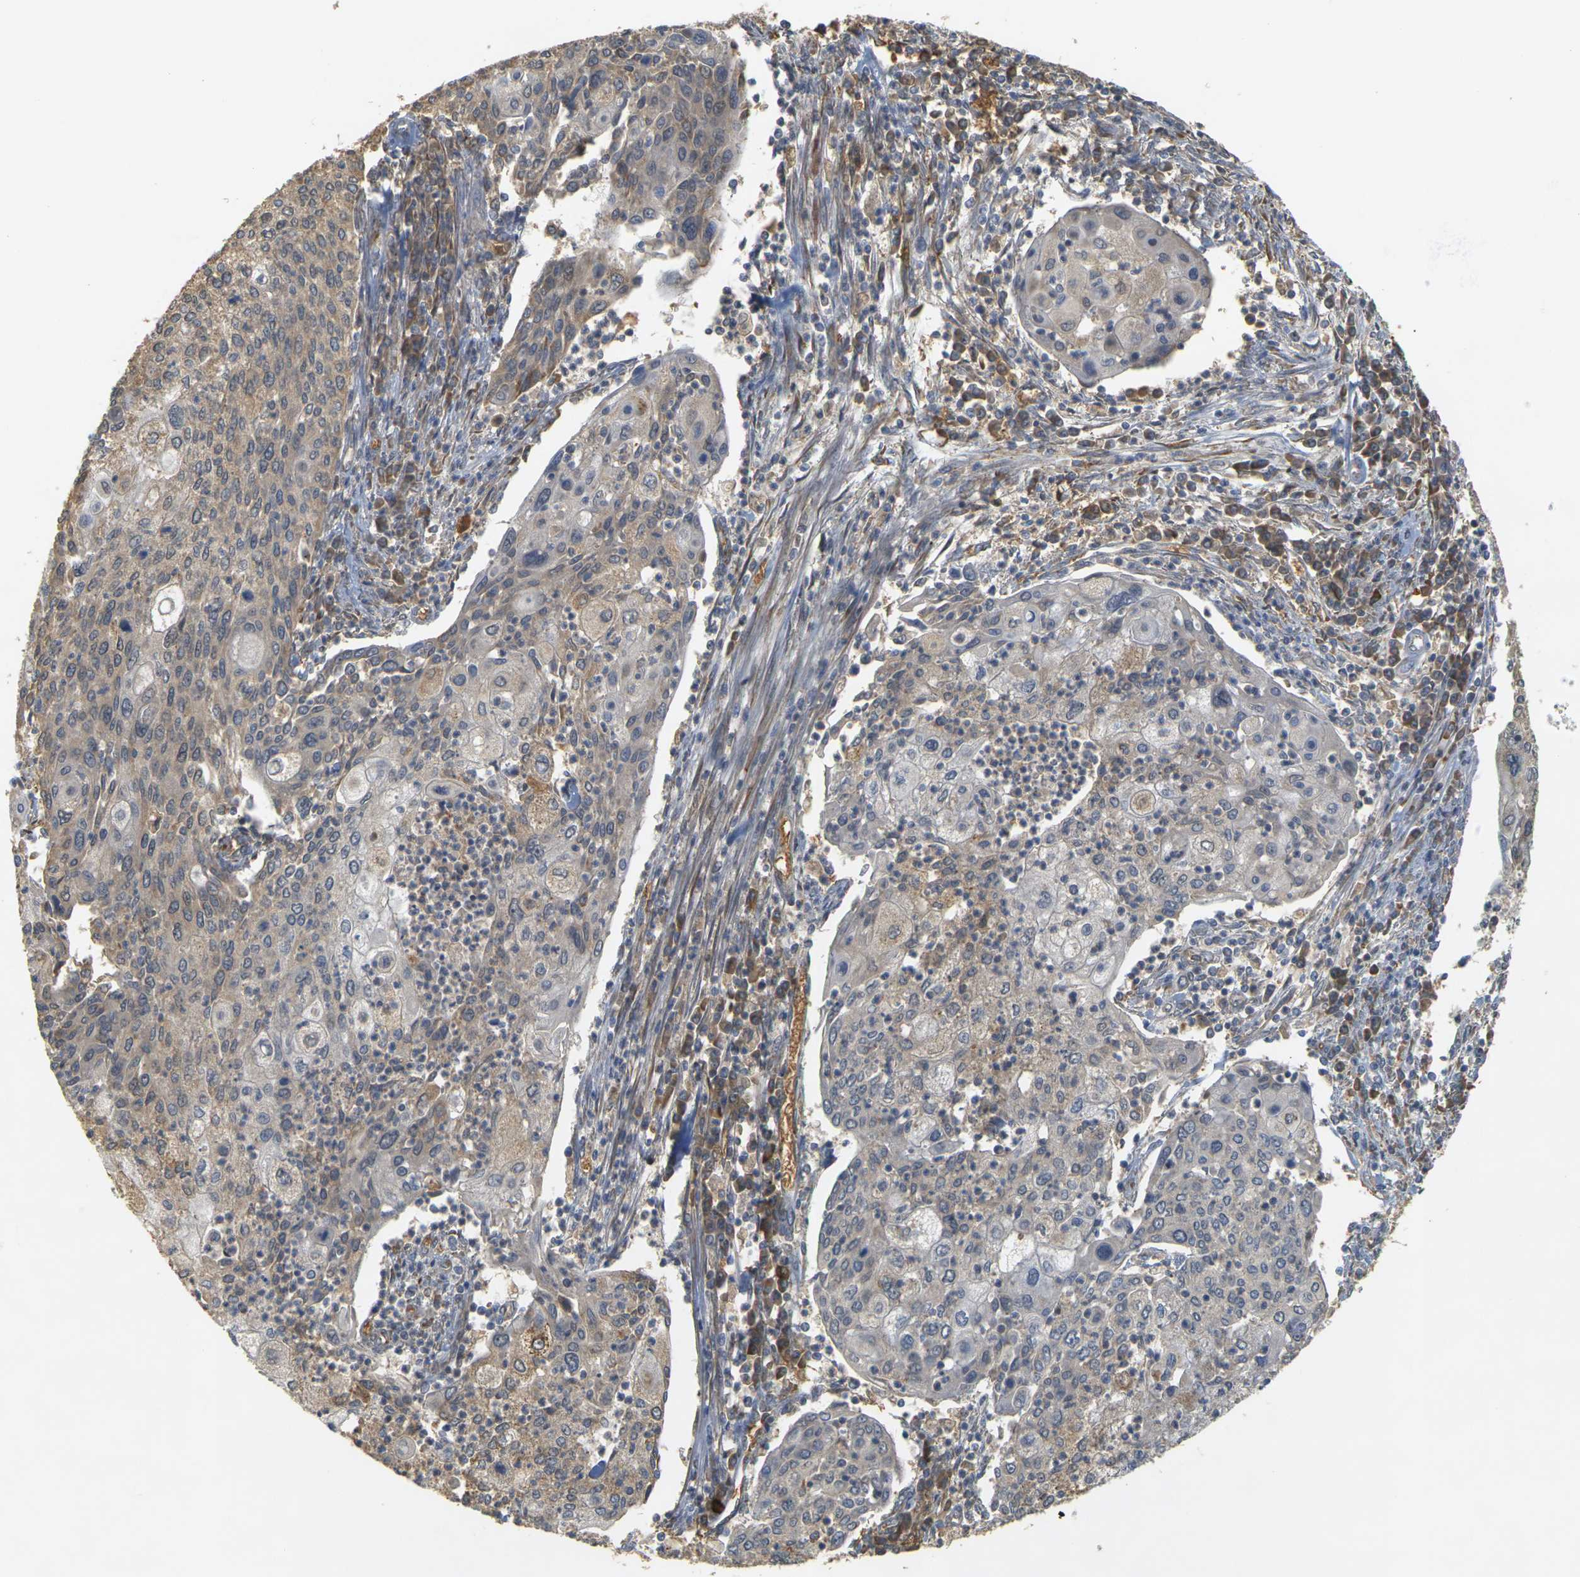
{"staining": {"intensity": "weak", "quantity": "<25%", "location": "cytoplasmic/membranous"}, "tissue": "cervical cancer", "cell_type": "Tumor cells", "image_type": "cancer", "snomed": [{"axis": "morphology", "description": "Squamous cell carcinoma, NOS"}, {"axis": "topography", "description": "Cervix"}], "caption": "The IHC photomicrograph has no significant staining in tumor cells of cervical cancer tissue. The staining was performed using DAB to visualize the protein expression in brown, while the nuclei were stained in blue with hematoxylin (Magnification: 20x).", "gene": "MEGF9", "patient": {"sex": "female", "age": 40}}